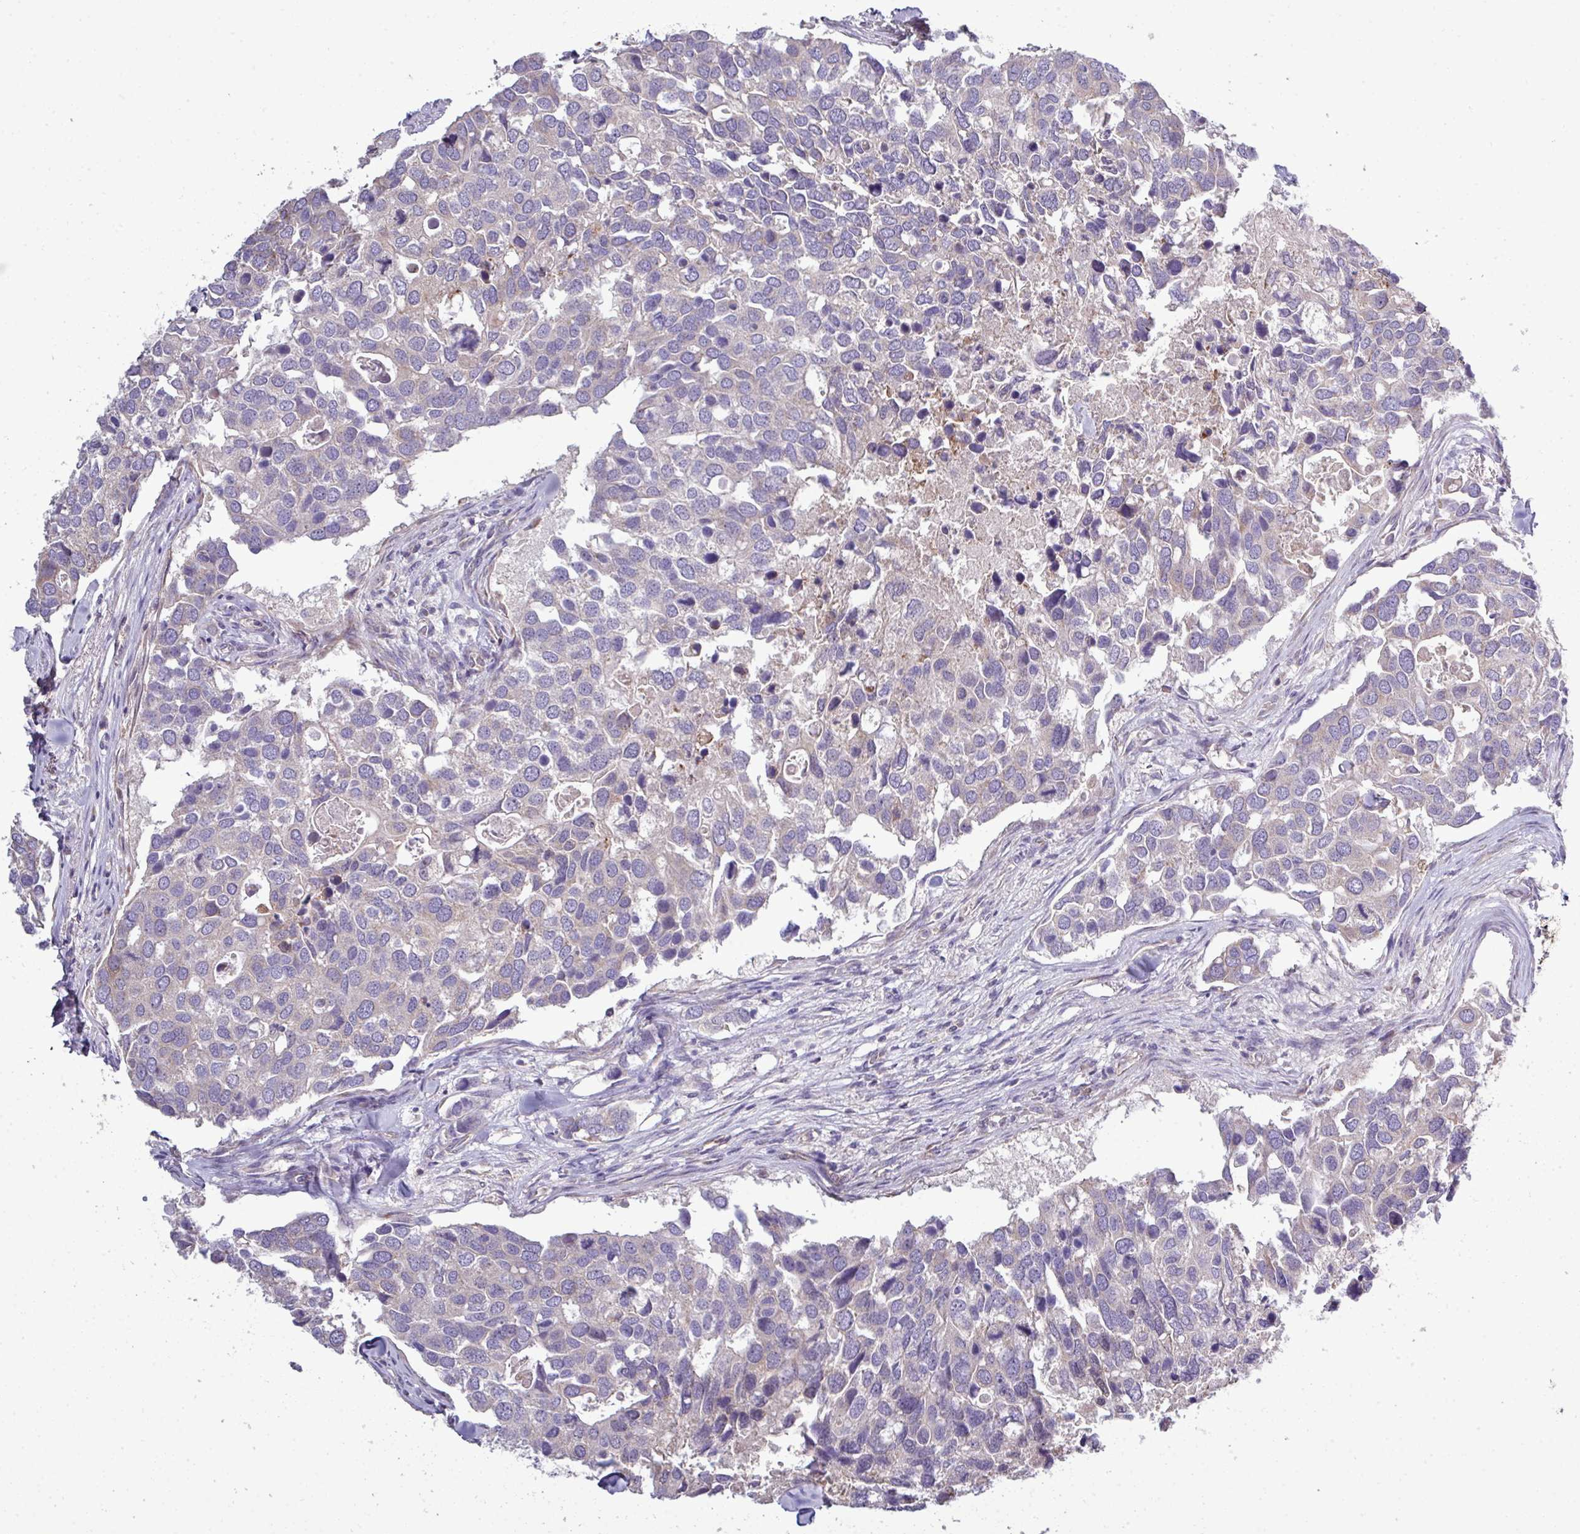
{"staining": {"intensity": "negative", "quantity": "none", "location": "none"}, "tissue": "breast cancer", "cell_type": "Tumor cells", "image_type": "cancer", "snomed": [{"axis": "morphology", "description": "Duct carcinoma"}, {"axis": "topography", "description": "Breast"}], "caption": "A high-resolution photomicrograph shows IHC staining of breast cancer (intraductal carcinoma), which demonstrates no significant expression in tumor cells. (Immunohistochemistry (ihc), brightfield microscopy, high magnification).", "gene": "AGAP5", "patient": {"sex": "female", "age": 83}}